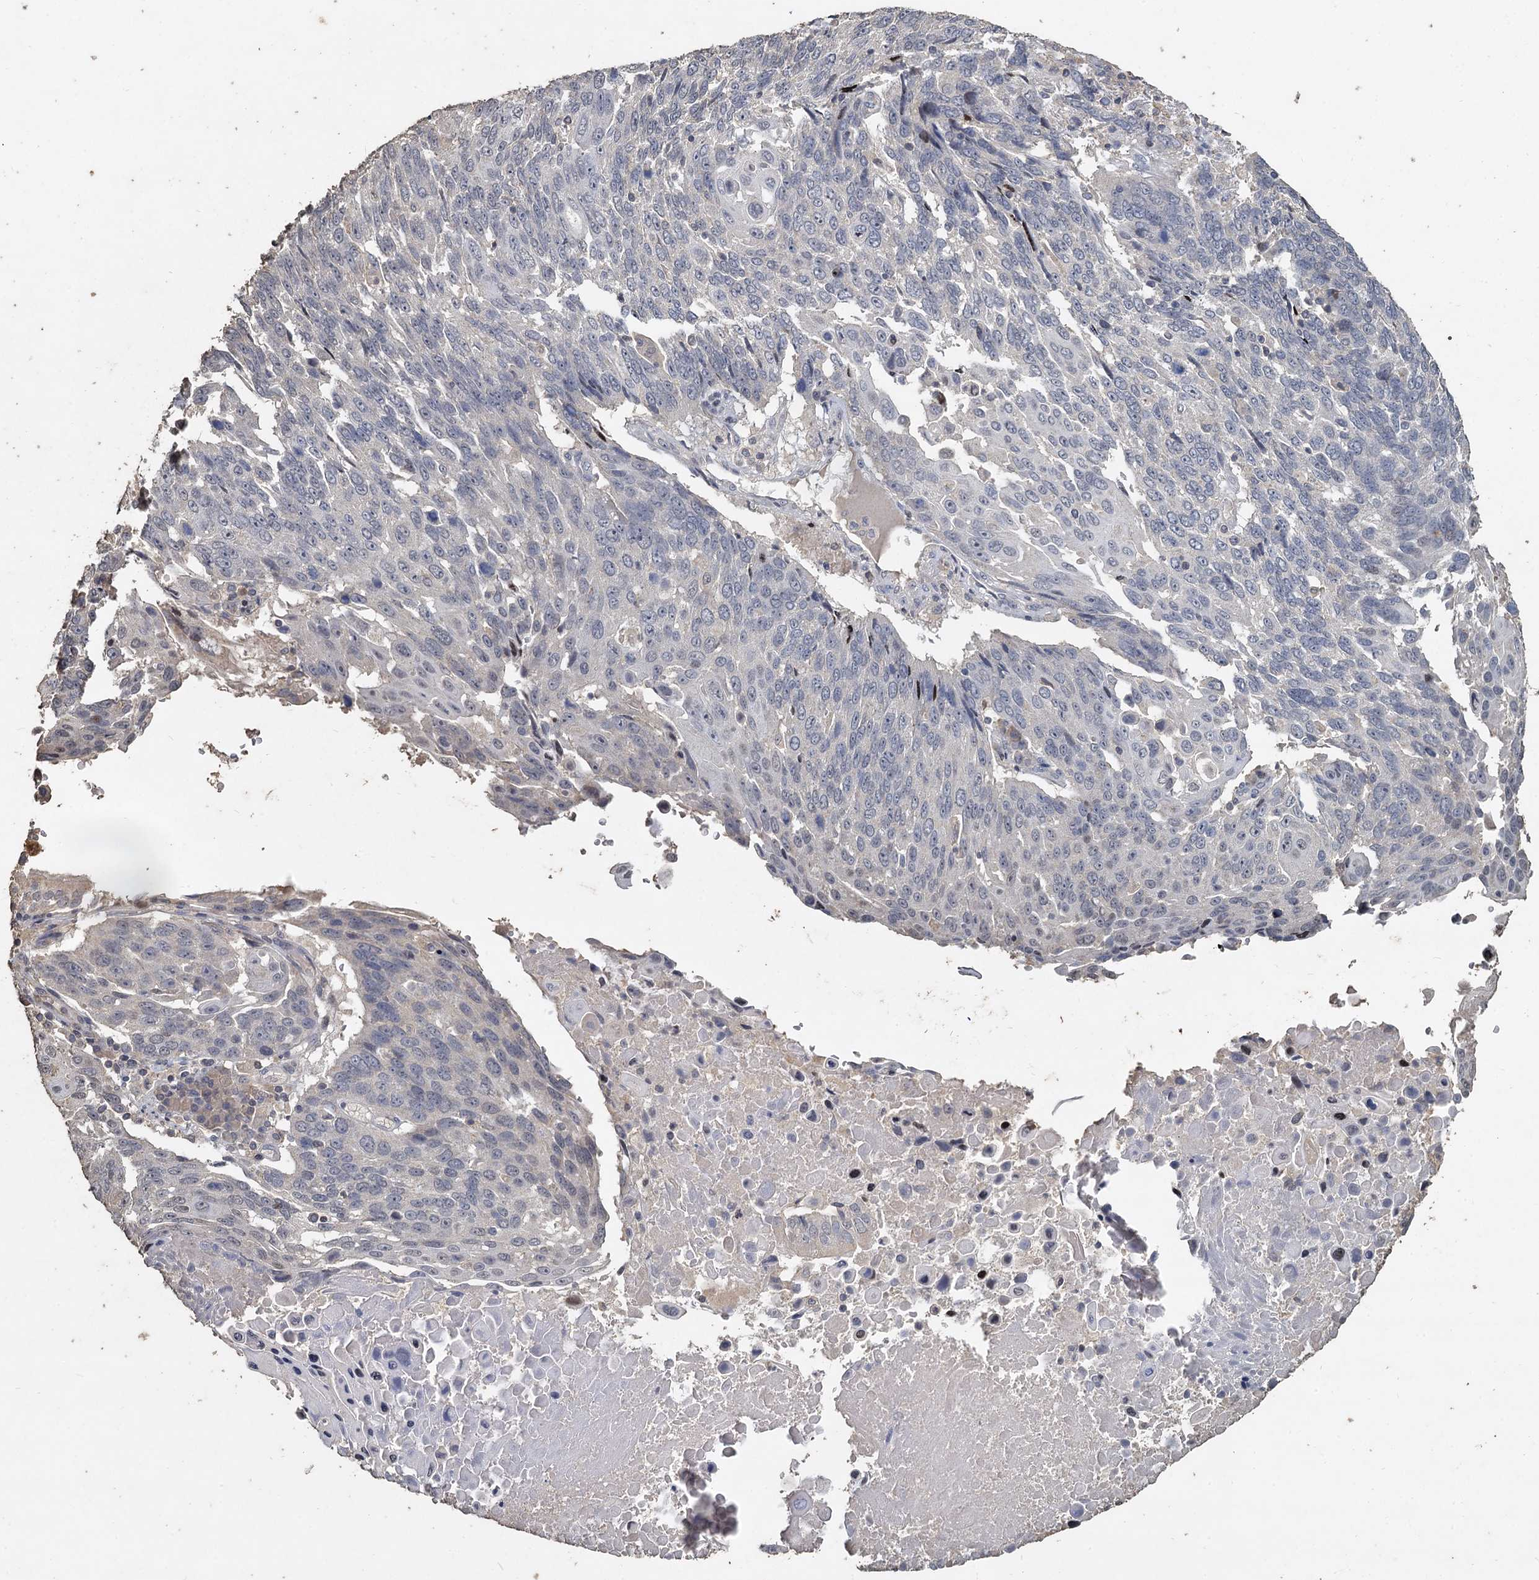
{"staining": {"intensity": "negative", "quantity": "none", "location": "none"}, "tissue": "lung cancer", "cell_type": "Tumor cells", "image_type": "cancer", "snomed": [{"axis": "morphology", "description": "Squamous cell carcinoma, NOS"}, {"axis": "topography", "description": "Lung"}], "caption": "The immunohistochemistry image has no significant staining in tumor cells of lung squamous cell carcinoma tissue. Nuclei are stained in blue.", "gene": "CCDC61", "patient": {"sex": "male", "age": 66}}